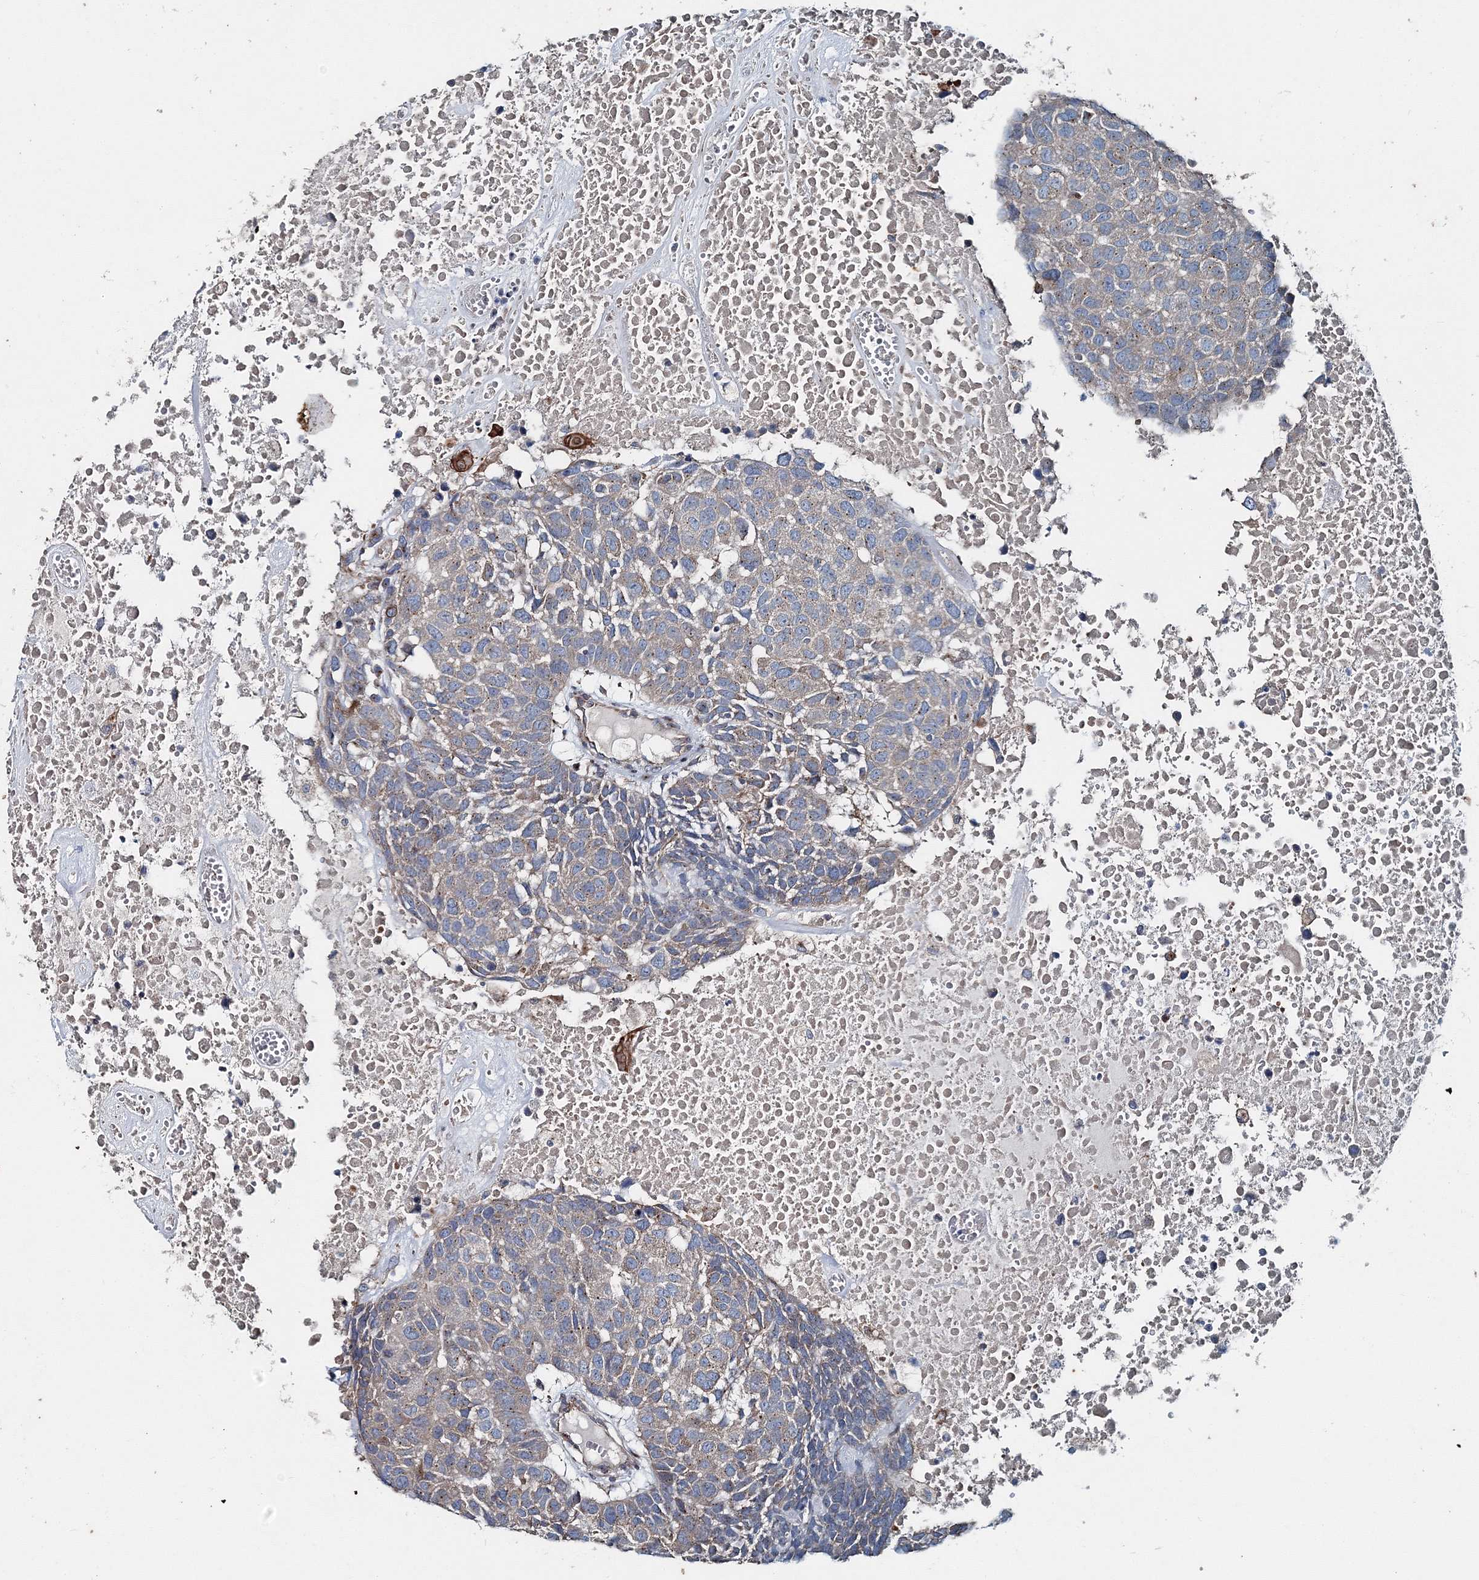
{"staining": {"intensity": "weak", "quantity": ">75%", "location": "cytoplasmic/membranous"}, "tissue": "head and neck cancer", "cell_type": "Tumor cells", "image_type": "cancer", "snomed": [{"axis": "morphology", "description": "Squamous cell carcinoma, NOS"}, {"axis": "topography", "description": "Head-Neck"}], "caption": "Head and neck squamous cell carcinoma tissue shows weak cytoplasmic/membranous expression in approximately >75% of tumor cells, visualized by immunohistochemistry.", "gene": "MPHOSPH9", "patient": {"sex": "male", "age": 66}}